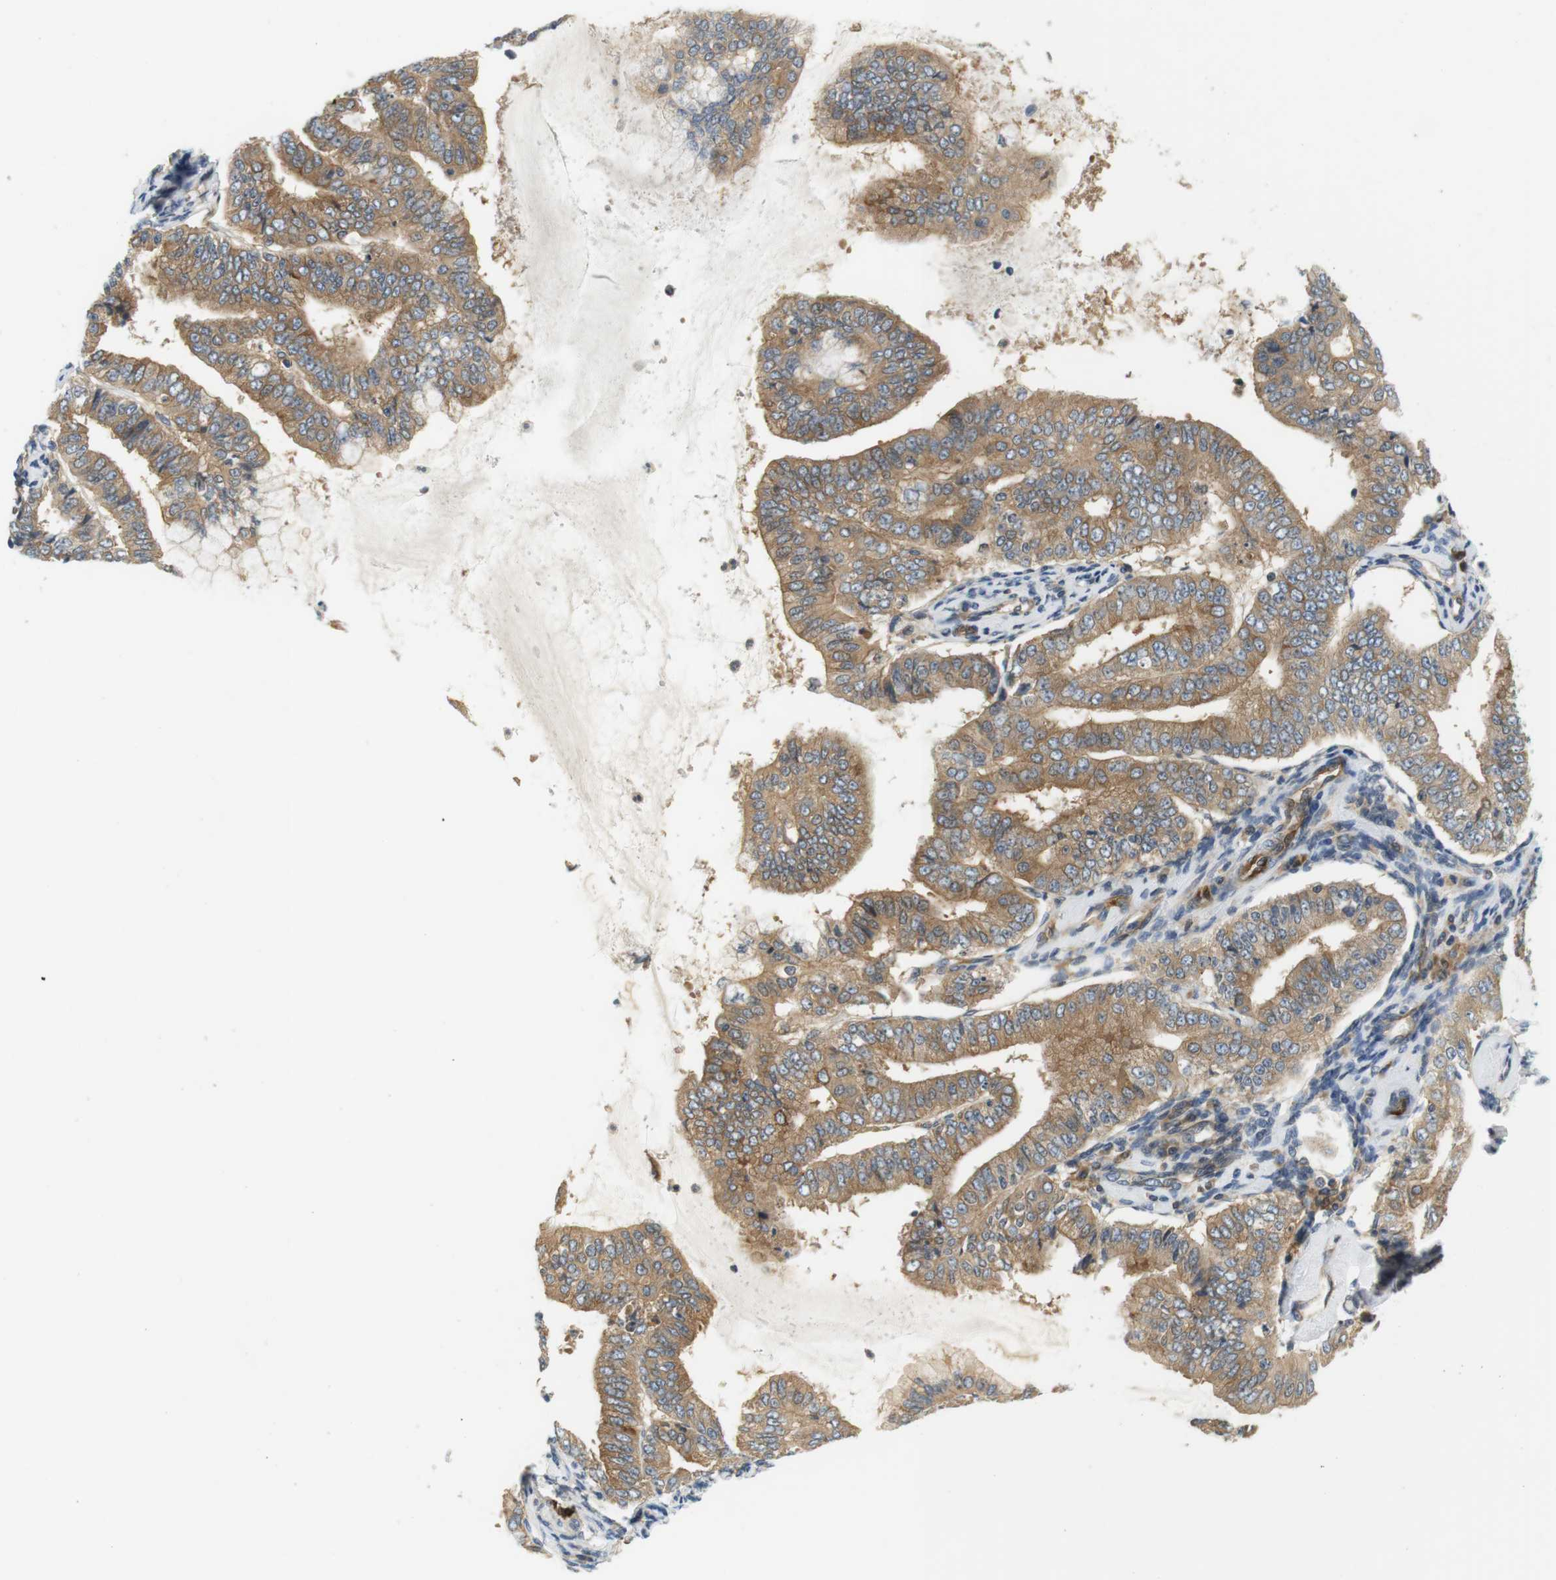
{"staining": {"intensity": "moderate", "quantity": ">75%", "location": "cytoplasmic/membranous"}, "tissue": "endometrial cancer", "cell_type": "Tumor cells", "image_type": "cancer", "snomed": [{"axis": "morphology", "description": "Adenocarcinoma, NOS"}, {"axis": "topography", "description": "Endometrium"}], "caption": "Immunohistochemical staining of human endometrial cancer demonstrates moderate cytoplasmic/membranous protein staining in approximately >75% of tumor cells.", "gene": "SH3GLB1", "patient": {"sex": "female", "age": 63}}